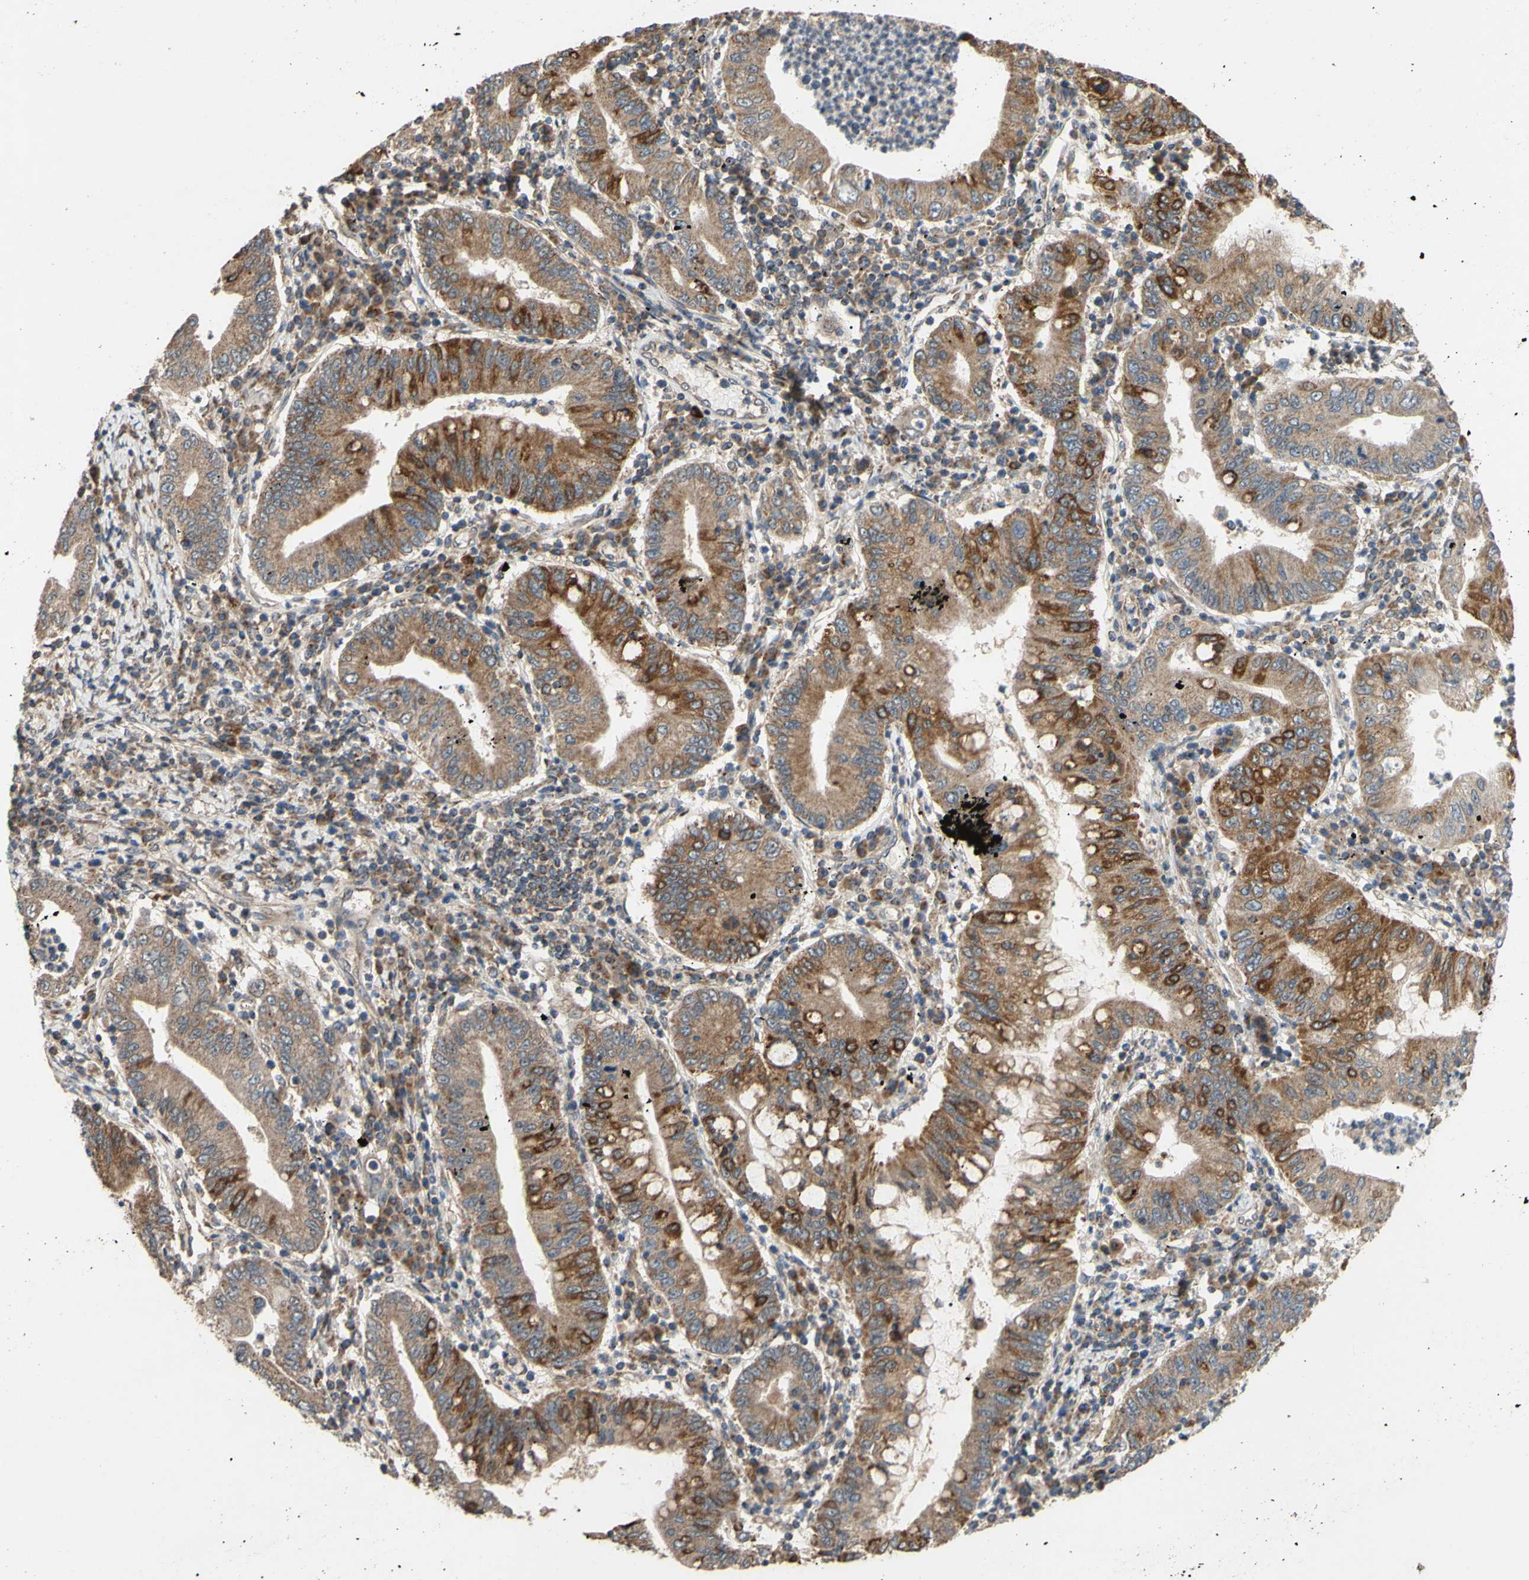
{"staining": {"intensity": "moderate", "quantity": ">75%", "location": "cytoplasmic/membranous"}, "tissue": "stomach cancer", "cell_type": "Tumor cells", "image_type": "cancer", "snomed": [{"axis": "morphology", "description": "Normal tissue, NOS"}, {"axis": "morphology", "description": "Adenocarcinoma, NOS"}, {"axis": "topography", "description": "Esophagus"}, {"axis": "topography", "description": "Stomach, upper"}, {"axis": "topography", "description": "Peripheral nerve tissue"}], "caption": "This photomicrograph reveals IHC staining of human stomach cancer (adenocarcinoma), with medium moderate cytoplasmic/membranous expression in approximately >75% of tumor cells.", "gene": "CD164", "patient": {"sex": "male", "age": 62}}